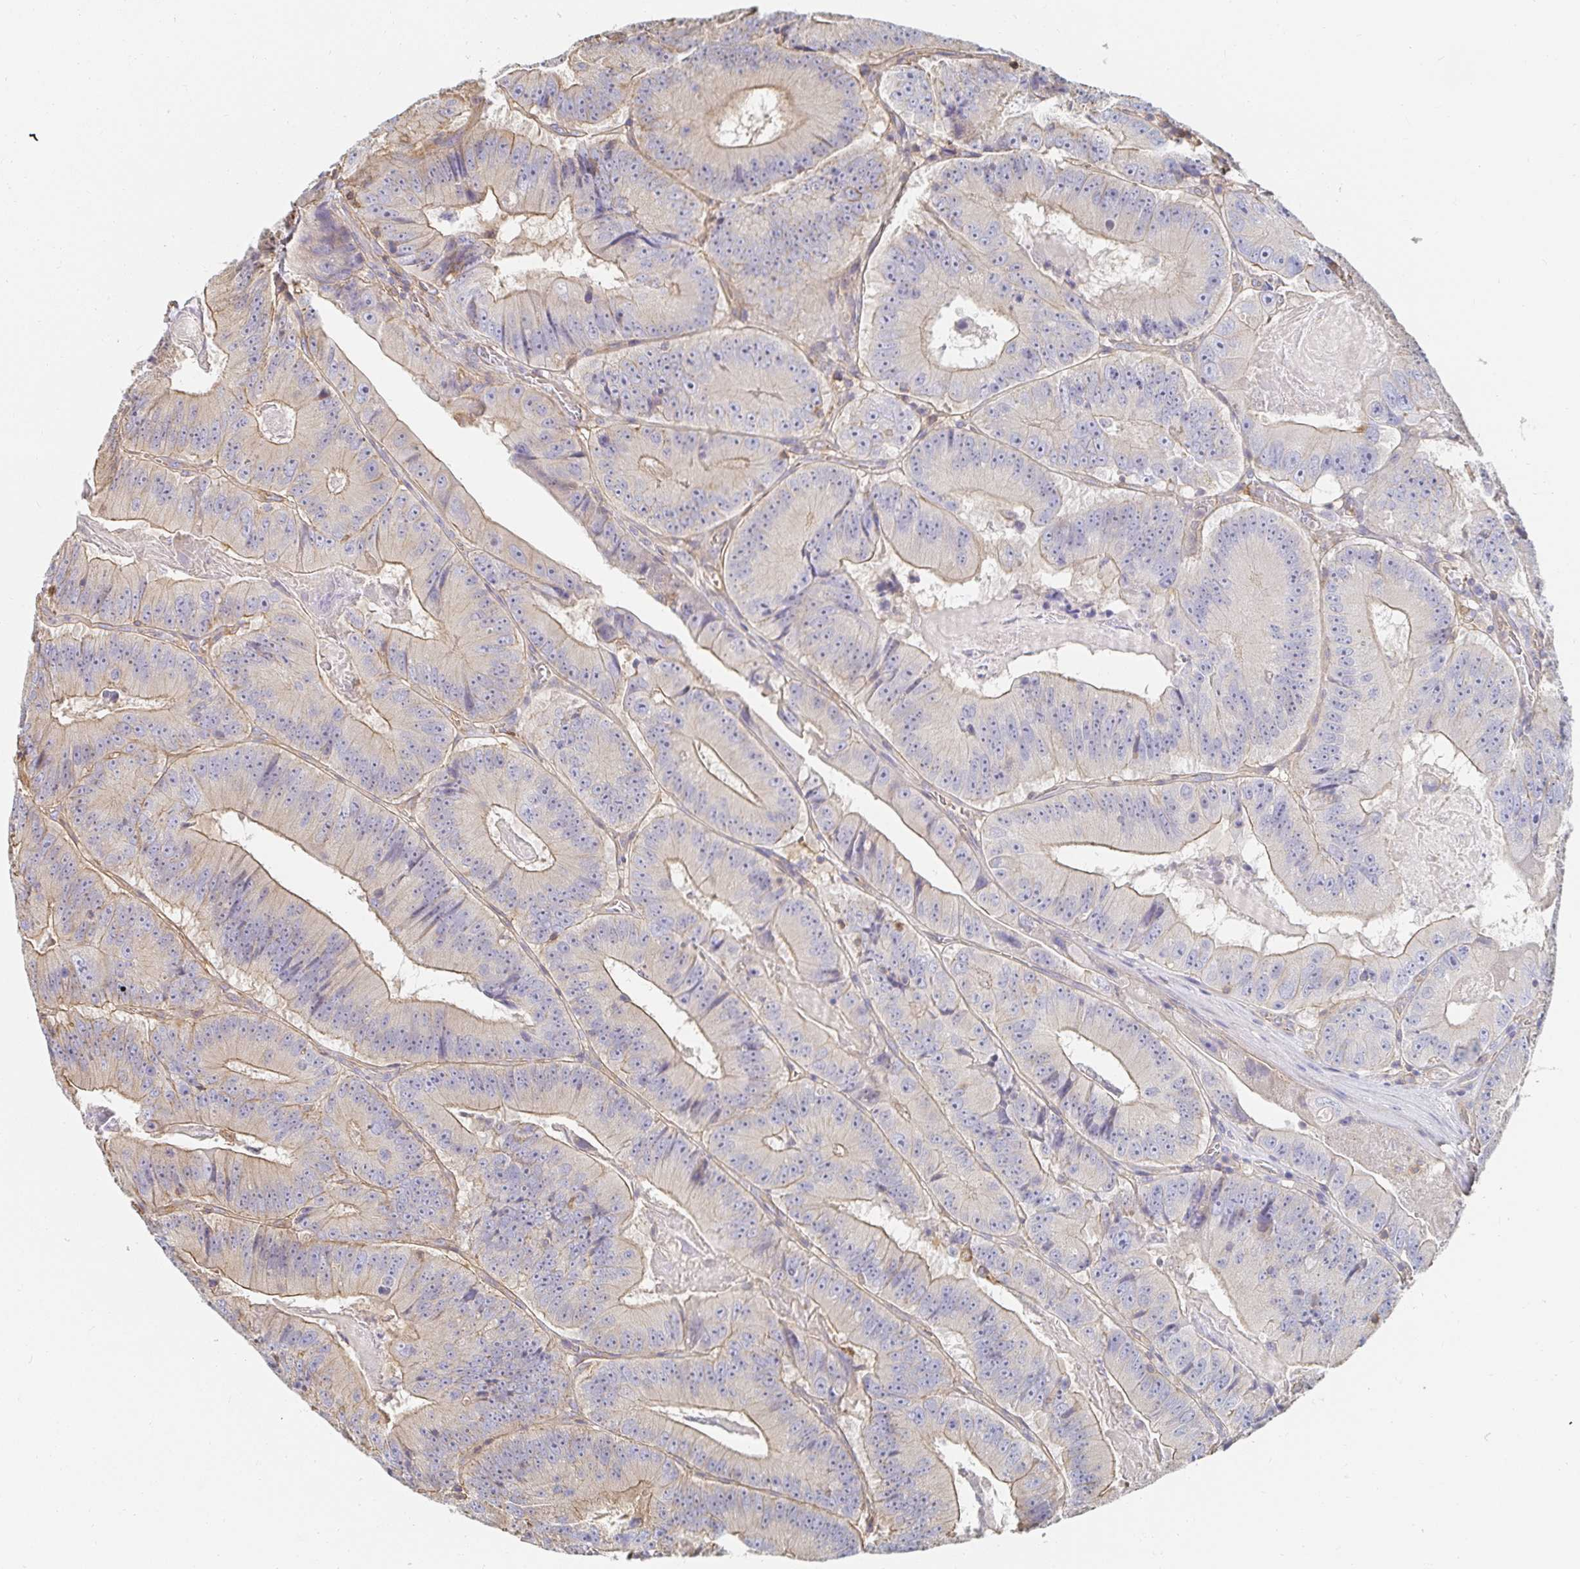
{"staining": {"intensity": "weak", "quantity": "25%-75%", "location": "cytoplasmic/membranous"}, "tissue": "colorectal cancer", "cell_type": "Tumor cells", "image_type": "cancer", "snomed": [{"axis": "morphology", "description": "Adenocarcinoma, NOS"}, {"axis": "topography", "description": "Colon"}], "caption": "An immunohistochemistry (IHC) photomicrograph of neoplastic tissue is shown. Protein staining in brown highlights weak cytoplasmic/membranous positivity in colorectal cancer within tumor cells.", "gene": "TSPAN19", "patient": {"sex": "female", "age": 86}}